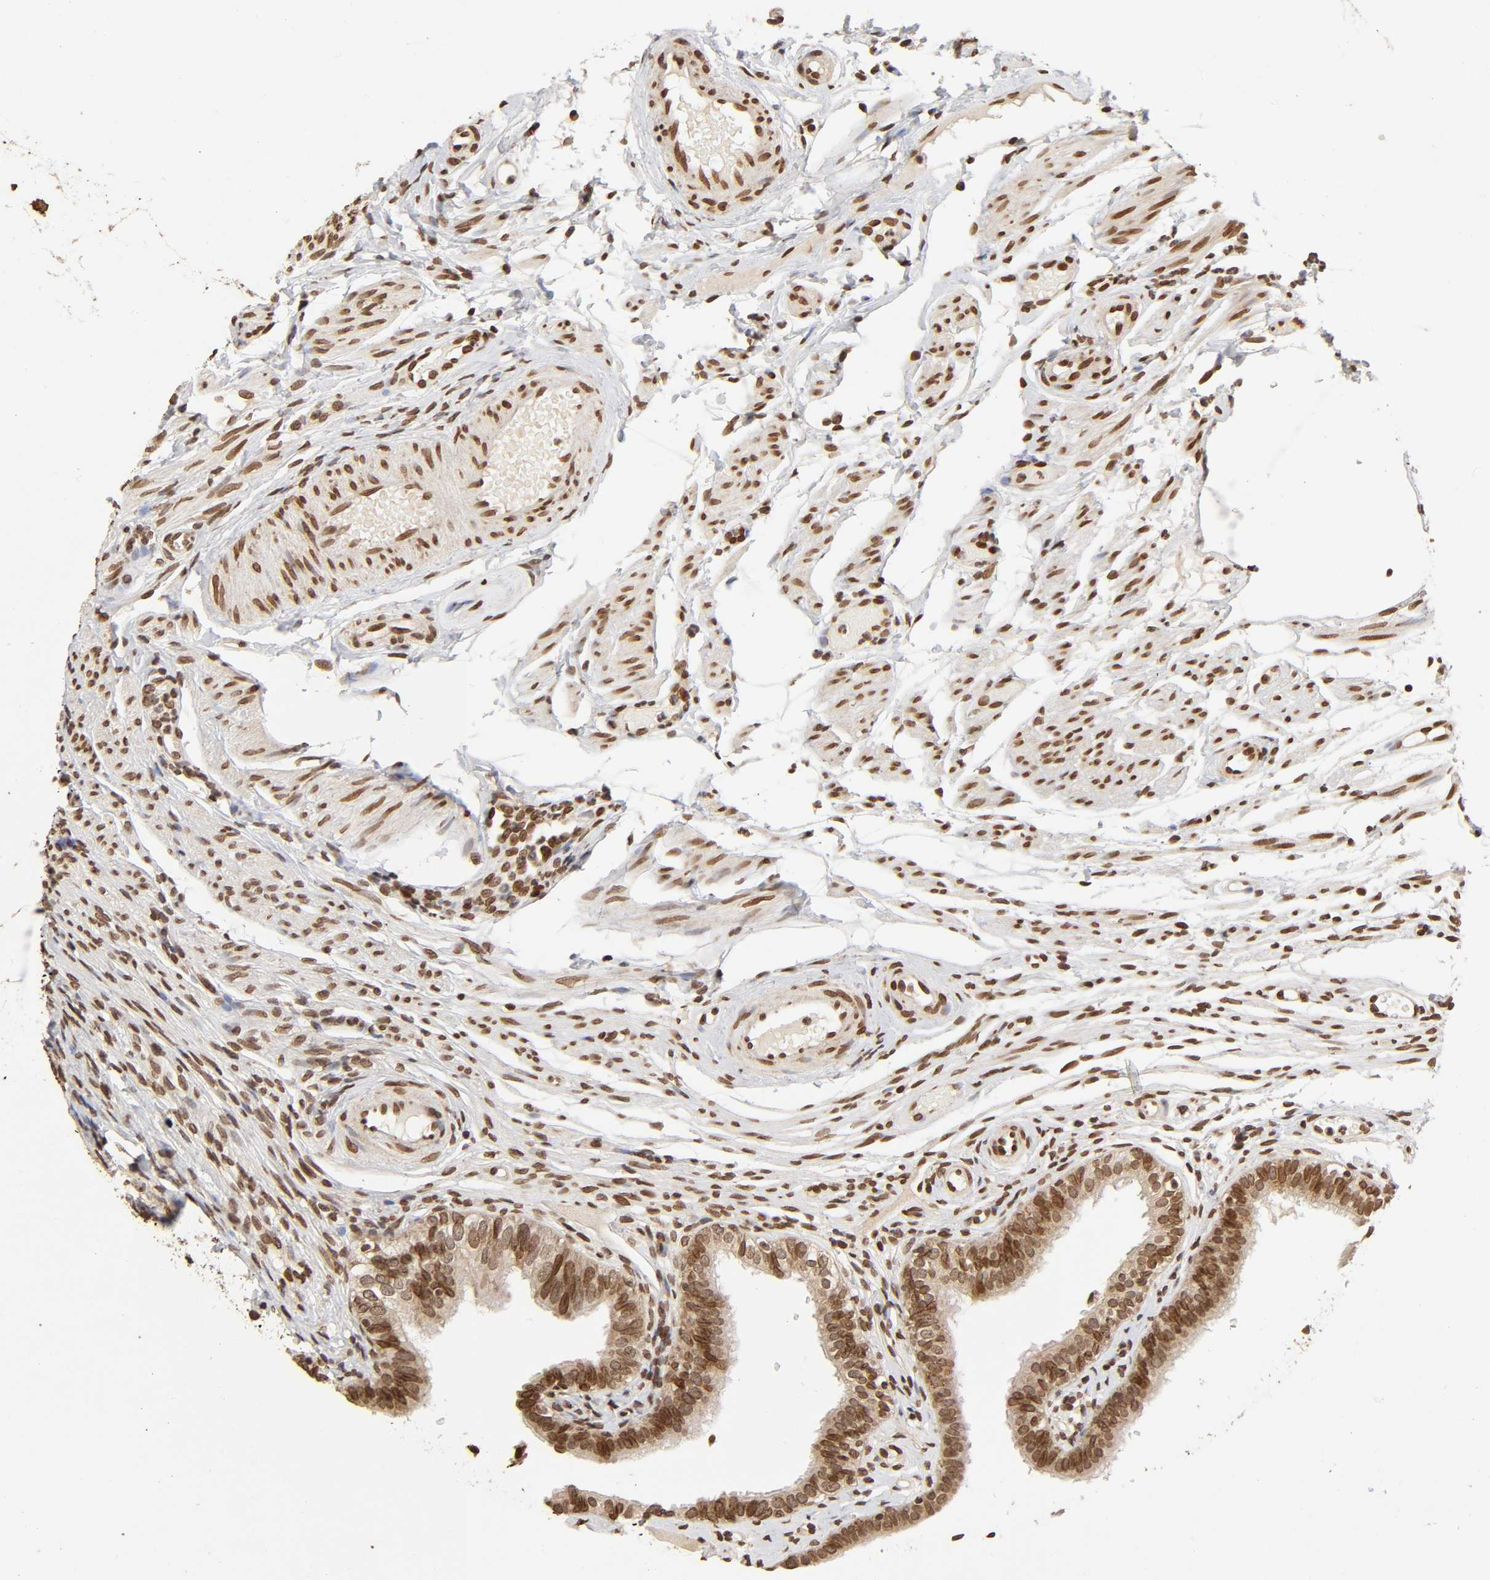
{"staining": {"intensity": "moderate", "quantity": ">75%", "location": "nuclear"}, "tissue": "fallopian tube", "cell_type": "Glandular cells", "image_type": "normal", "snomed": [{"axis": "morphology", "description": "Normal tissue, NOS"}, {"axis": "morphology", "description": "Dermoid, NOS"}, {"axis": "topography", "description": "Fallopian tube"}], "caption": "Immunohistochemistry (IHC) micrograph of unremarkable human fallopian tube stained for a protein (brown), which displays medium levels of moderate nuclear expression in approximately >75% of glandular cells.", "gene": "MLLT6", "patient": {"sex": "female", "age": 33}}